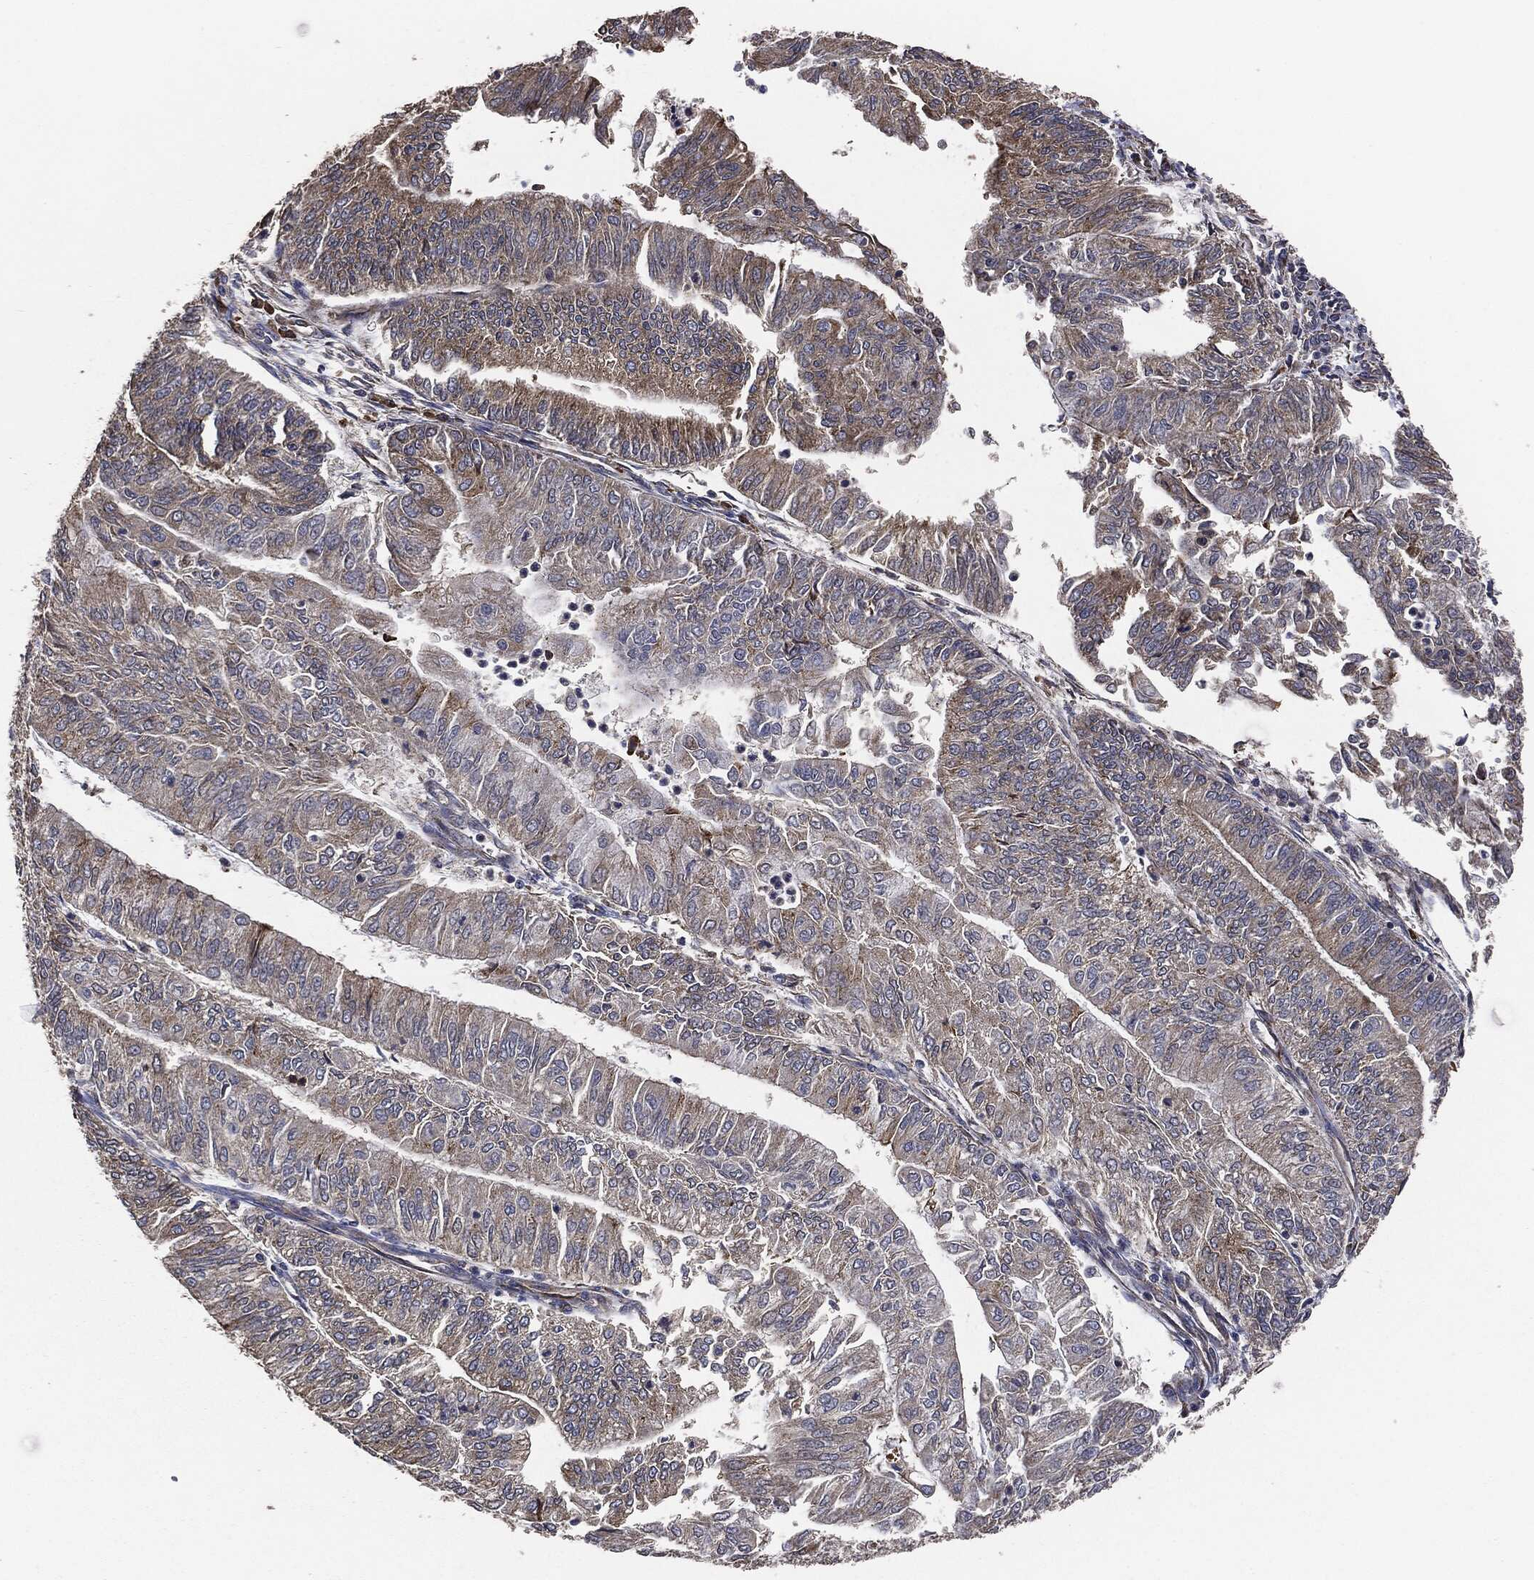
{"staining": {"intensity": "moderate", "quantity": "25%-75%", "location": "cytoplasmic/membranous"}, "tissue": "endometrial cancer", "cell_type": "Tumor cells", "image_type": "cancer", "snomed": [{"axis": "morphology", "description": "Adenocarcinoma, NOS"}, {"axis": "topography", "description": "Endometrium"}], "caption": "Brown immunohistochemical staining in human endometrial cancer (adenocarcinoma) demonstrates moderate cytoplasmic/membranous positivity in about 25%-75% of tumor cells.", "gene": "STK3", "patient": {"sex": "female", "age": 59}}